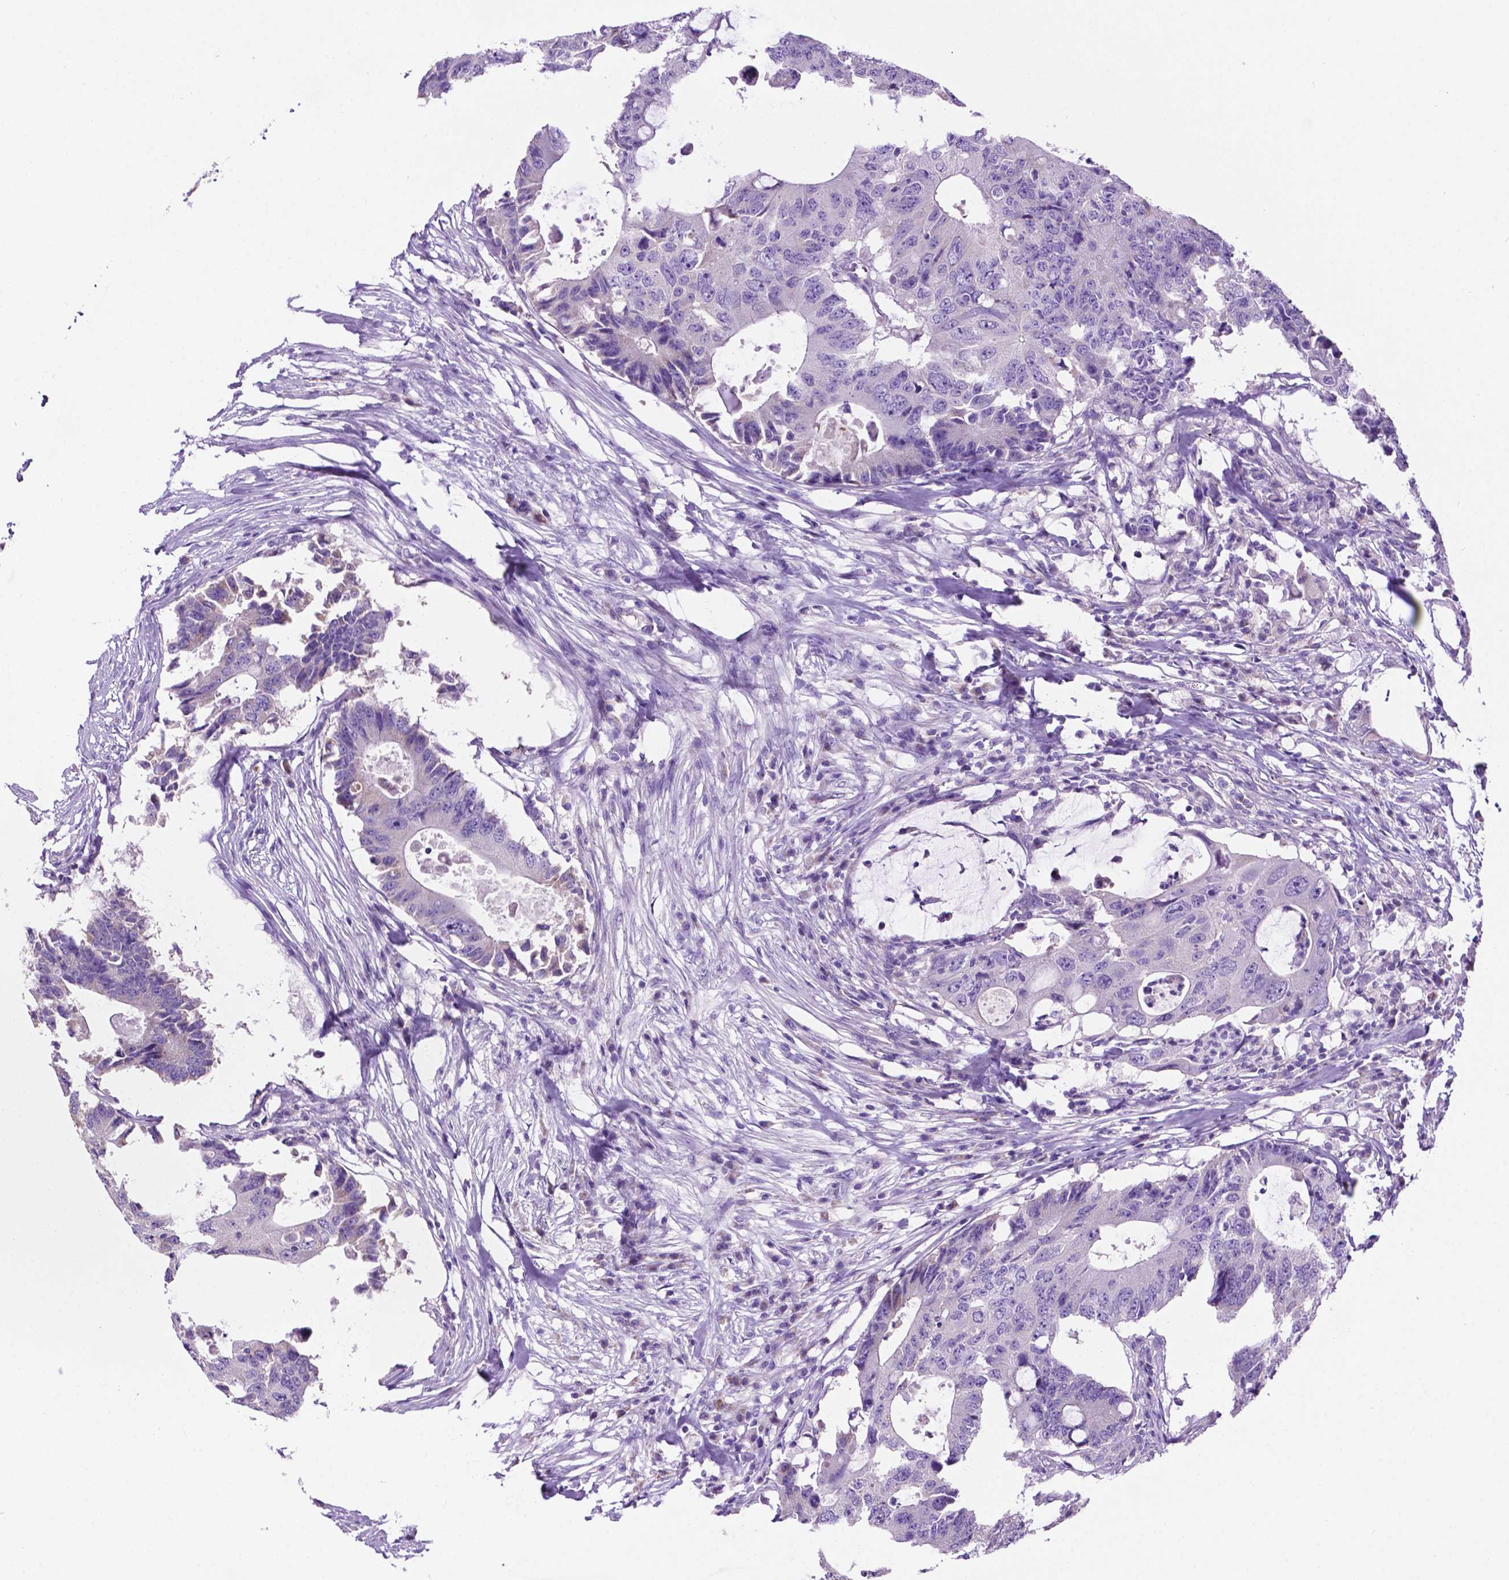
{"staining": {"intensity": "negative", "quantity": "none", "location": "none"}, "tissue": "colorectal cancer", "cell_type": "Tumor cells", "image_type": "cancer", "snomed": [{"axis": "morphology", "description": "Adenocarcinoma, NOS"}, {"axis": "topography", "description": "Colon"}], "caption": "A photomicrograph of colorectal cancer (adenocarcinoma) stained for a protein exhibits no brown staining in tumor cells. Nuclei are stained in blue.", "gene": "PHYHIP", "patient": {"sex": "male", "age": 71}}